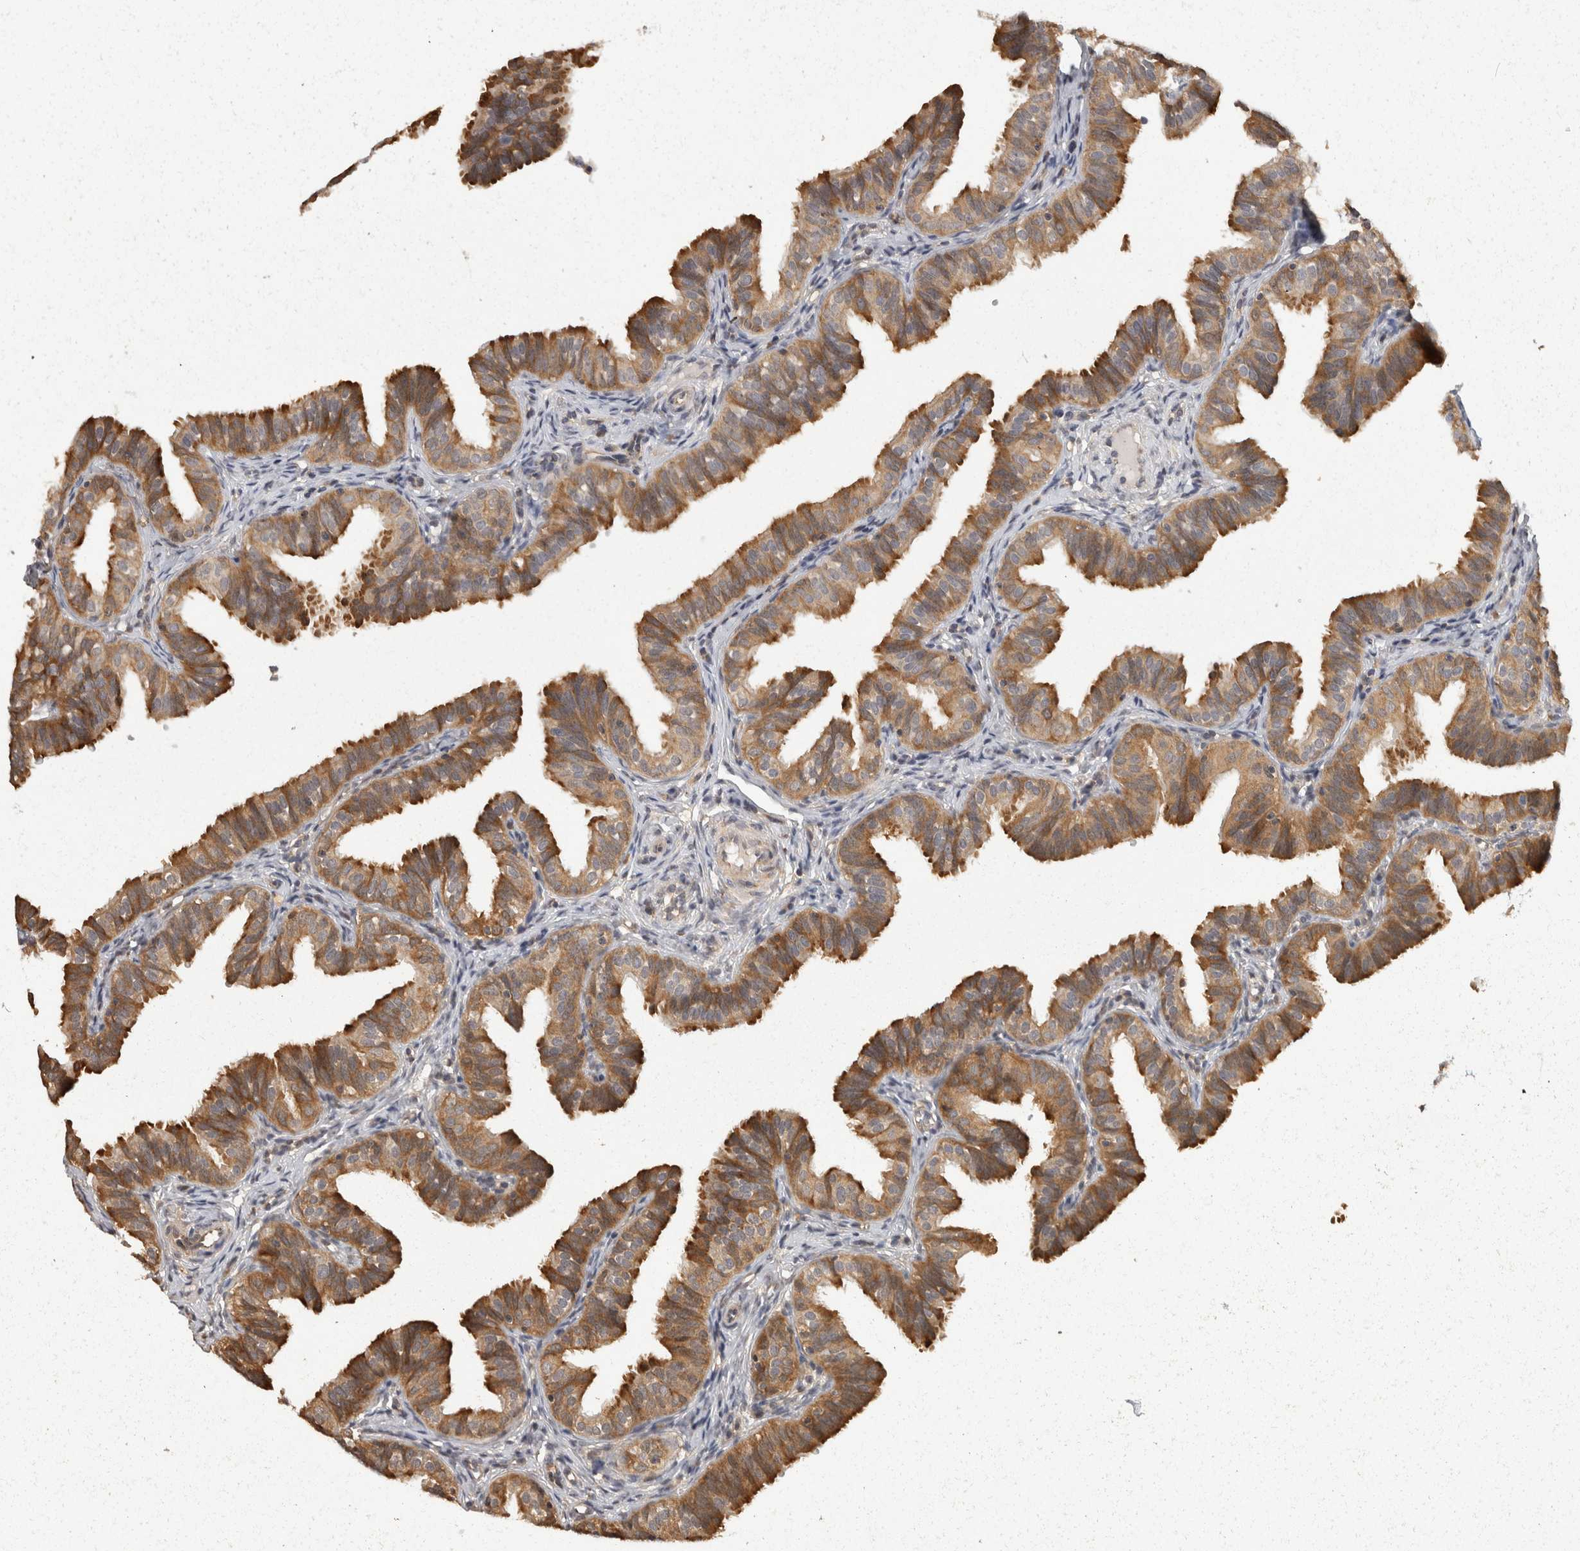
{"staining": {"intensity": "moderate", "quantity": ">75%", "location": "cytoplasmic/membranous"}, "tissue": "fallopian tube", "cell_type": "Glandular cells", "image_type": "normal", "snomed": [{"axis": "morphology", "description": "Normal tissue, NOS"}, {"axis": "topography", "description": "Fallopian tube"}], "caption": "Protein expression analysis of benign human fallopian tube reveals moderate cytoplasmic/membranous staining in approximately >75% of glandular cells. Using DAB (brown) and hematoxylin (blue) stains, captured at high magnification using brightfield microscopy.", "gene": "ACAT2", "patient": {"sex": "female", "age": 35}}